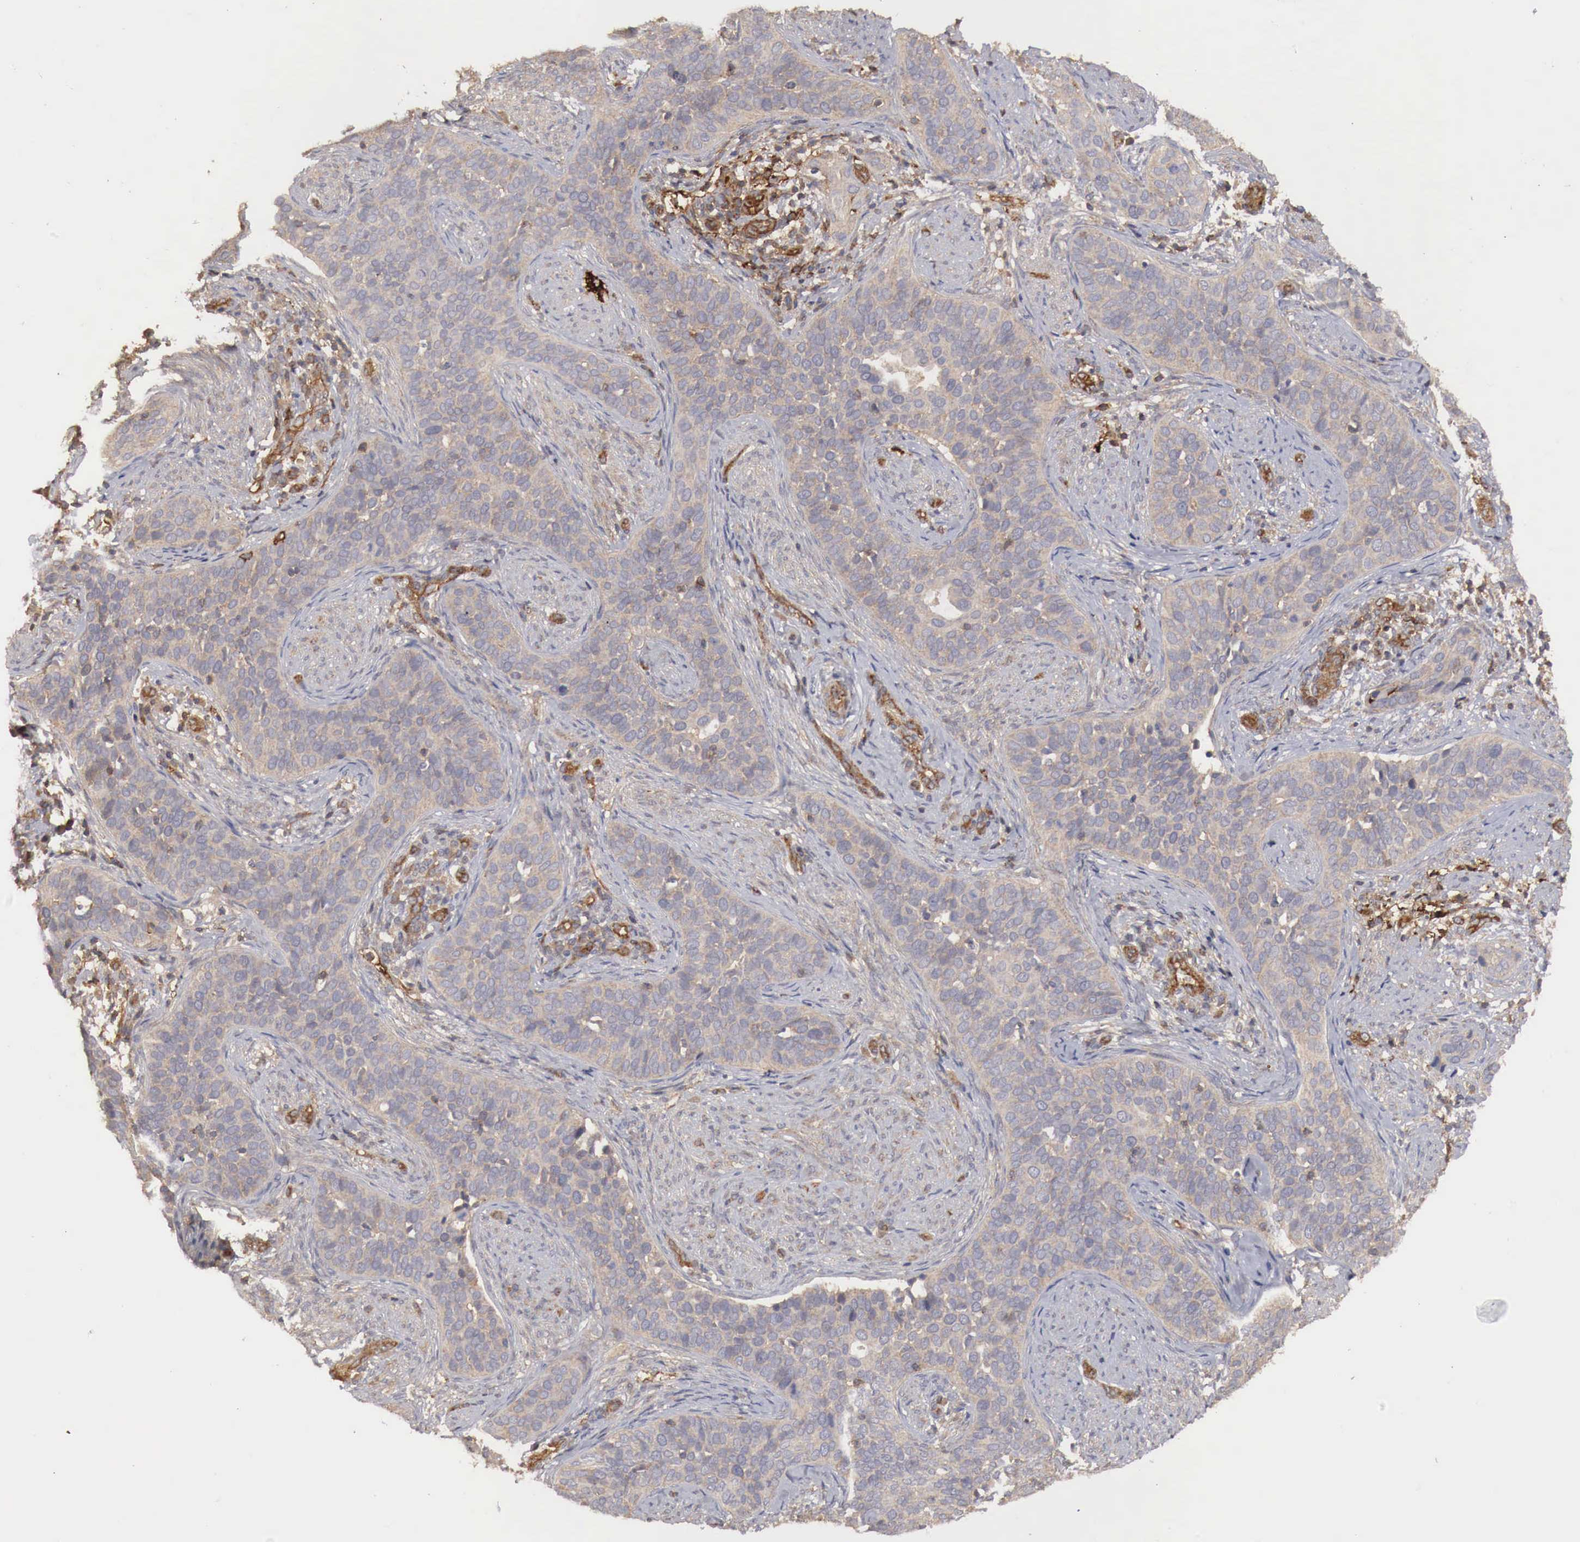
{"staining": {"intensity": "weak", "quantity": ">75%", "location": "cytoplasmic/membranous"}, "tissue": "cervical cancer", "cell_type": "Tumor cells", "image_type": "cancer", "snomed": [{"axis": "morphology", "description": "Squamous cell carcinoma, NOS"}, {"axis": "topography", "description": "Cervix"}], "caption": "A brown stain highlights weak cytoplasmic/membranous positivity of a protein in human cervical cancer (squamous cell carcinoma) tumor cells.", "gene": "ARMCX4", "patient": {"sex": "female", "age": 31}}